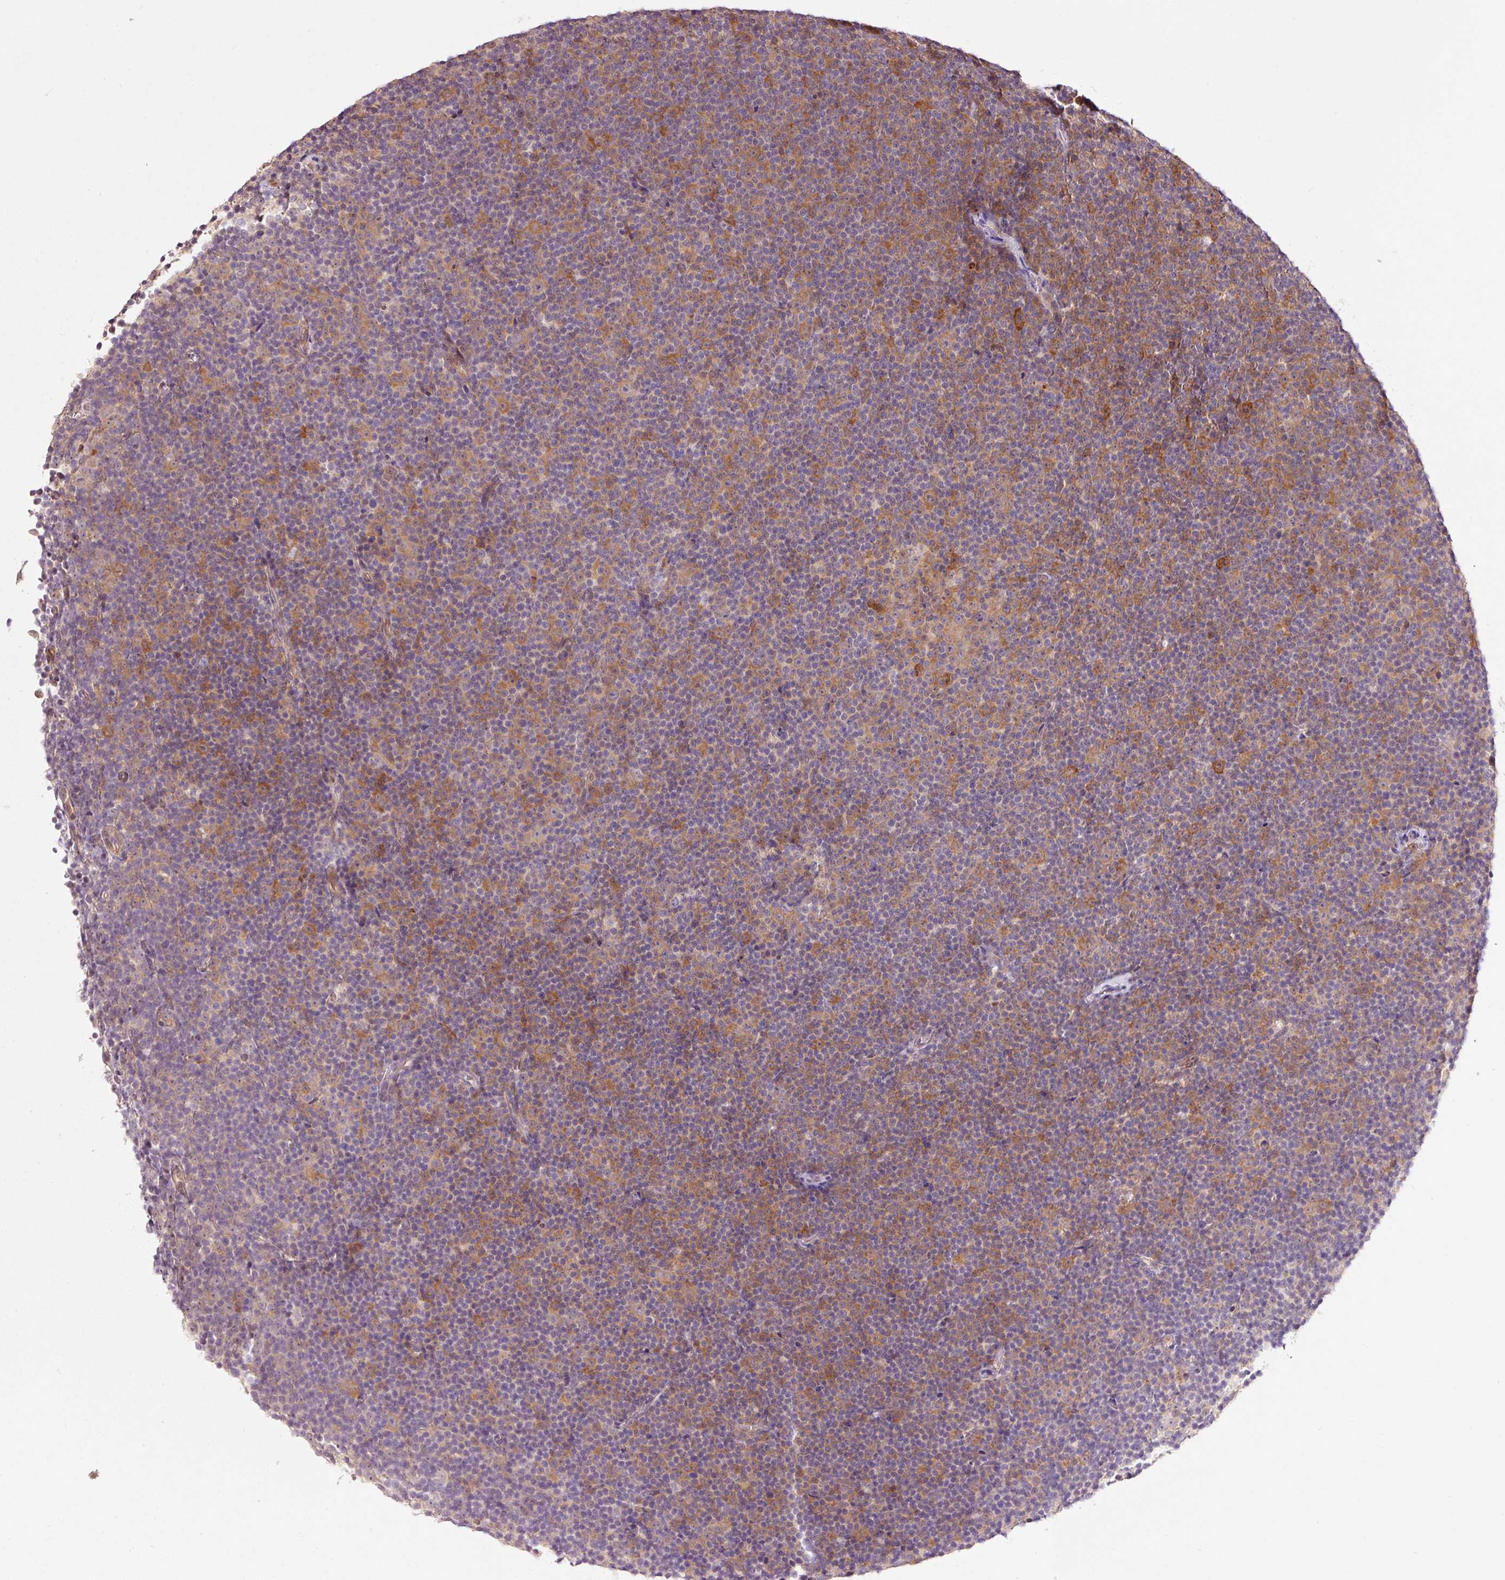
{"staining": {"intensity": "moderate", "quantity": "25%-75%", "location": "cytoplasmic/membranous"}, "tissue": "lymphoma", "cell_type": "Tumor cells", "image_type": "cancer", "snomed": [{"axis": "morphology", "description": "Malignant lymphoma, non-Hodgkin's type, Low grade"}, {"axis": "topography", "description": "Lymph node"}], "caption": "Low-grade malignant lymphoma, non-Hodgkin's type tissue reveals moderate cytoplasmic/membranous expression in about 25%-75% of tumor cells", "gene": "FBXL14", "patient": {"sex": "female", "age": 67}}